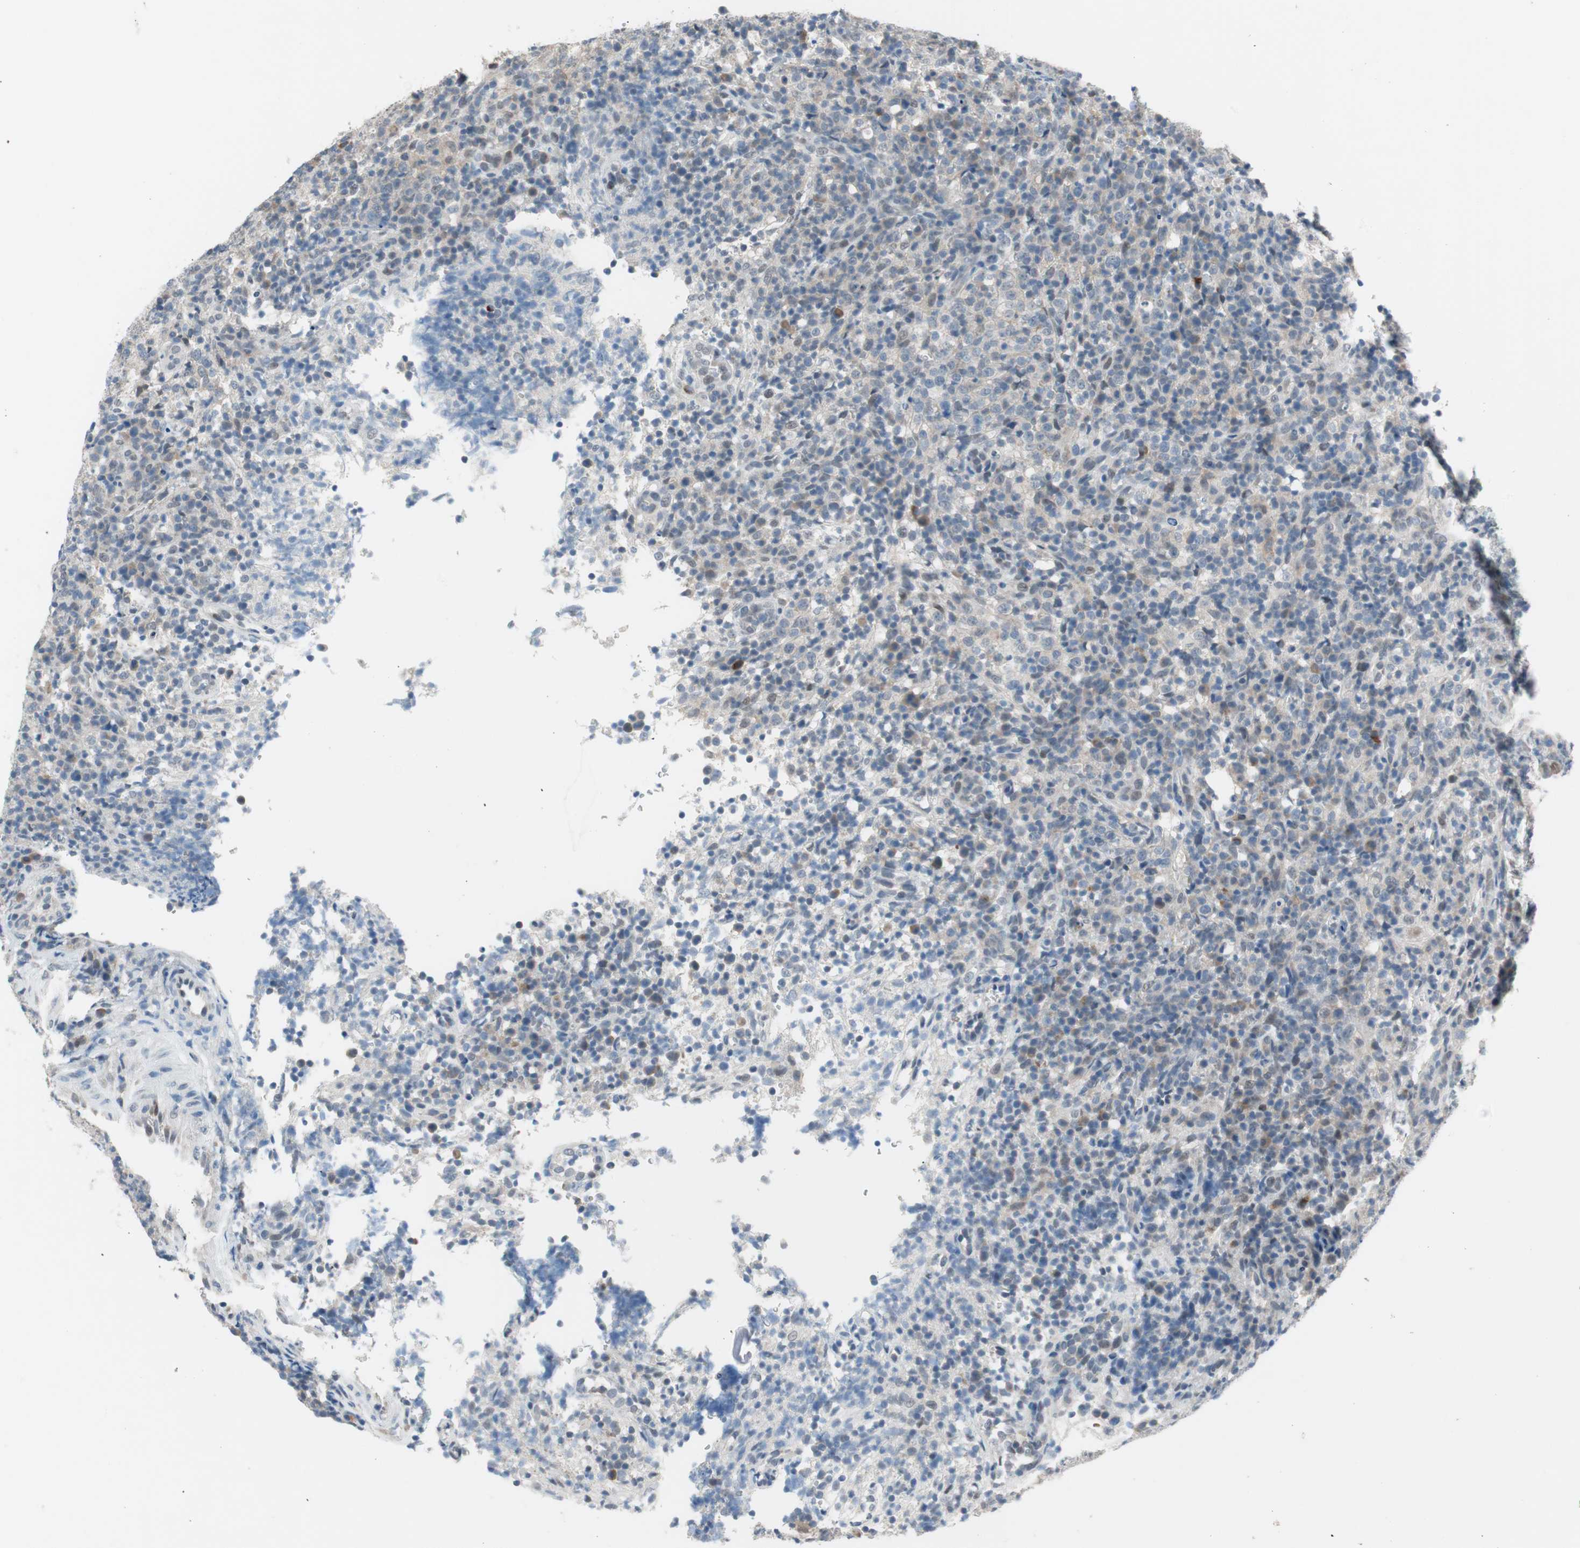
{"staining": {"intensity": "weak", "quantity": "<25%", "location": "cytoplasmic/membranous"}, "tissue": "lymphoma", "cell_type": "Tumor cells", "image_type": "cancer", "snomed": [{"axis": "morphology", "description": "Malignant lymphoma, non-Hodgkin's type, High grade"}, {"axis": "topography", "description": "Lymph node"}], "caption": "This is an immunohistochemistry image of malignant lymphoma, non-Hodgkin's type (high-grade). There is no expression in tumor cells.", "gene": "GRHL1", "patient": {"sex": "female", "age": 76}}